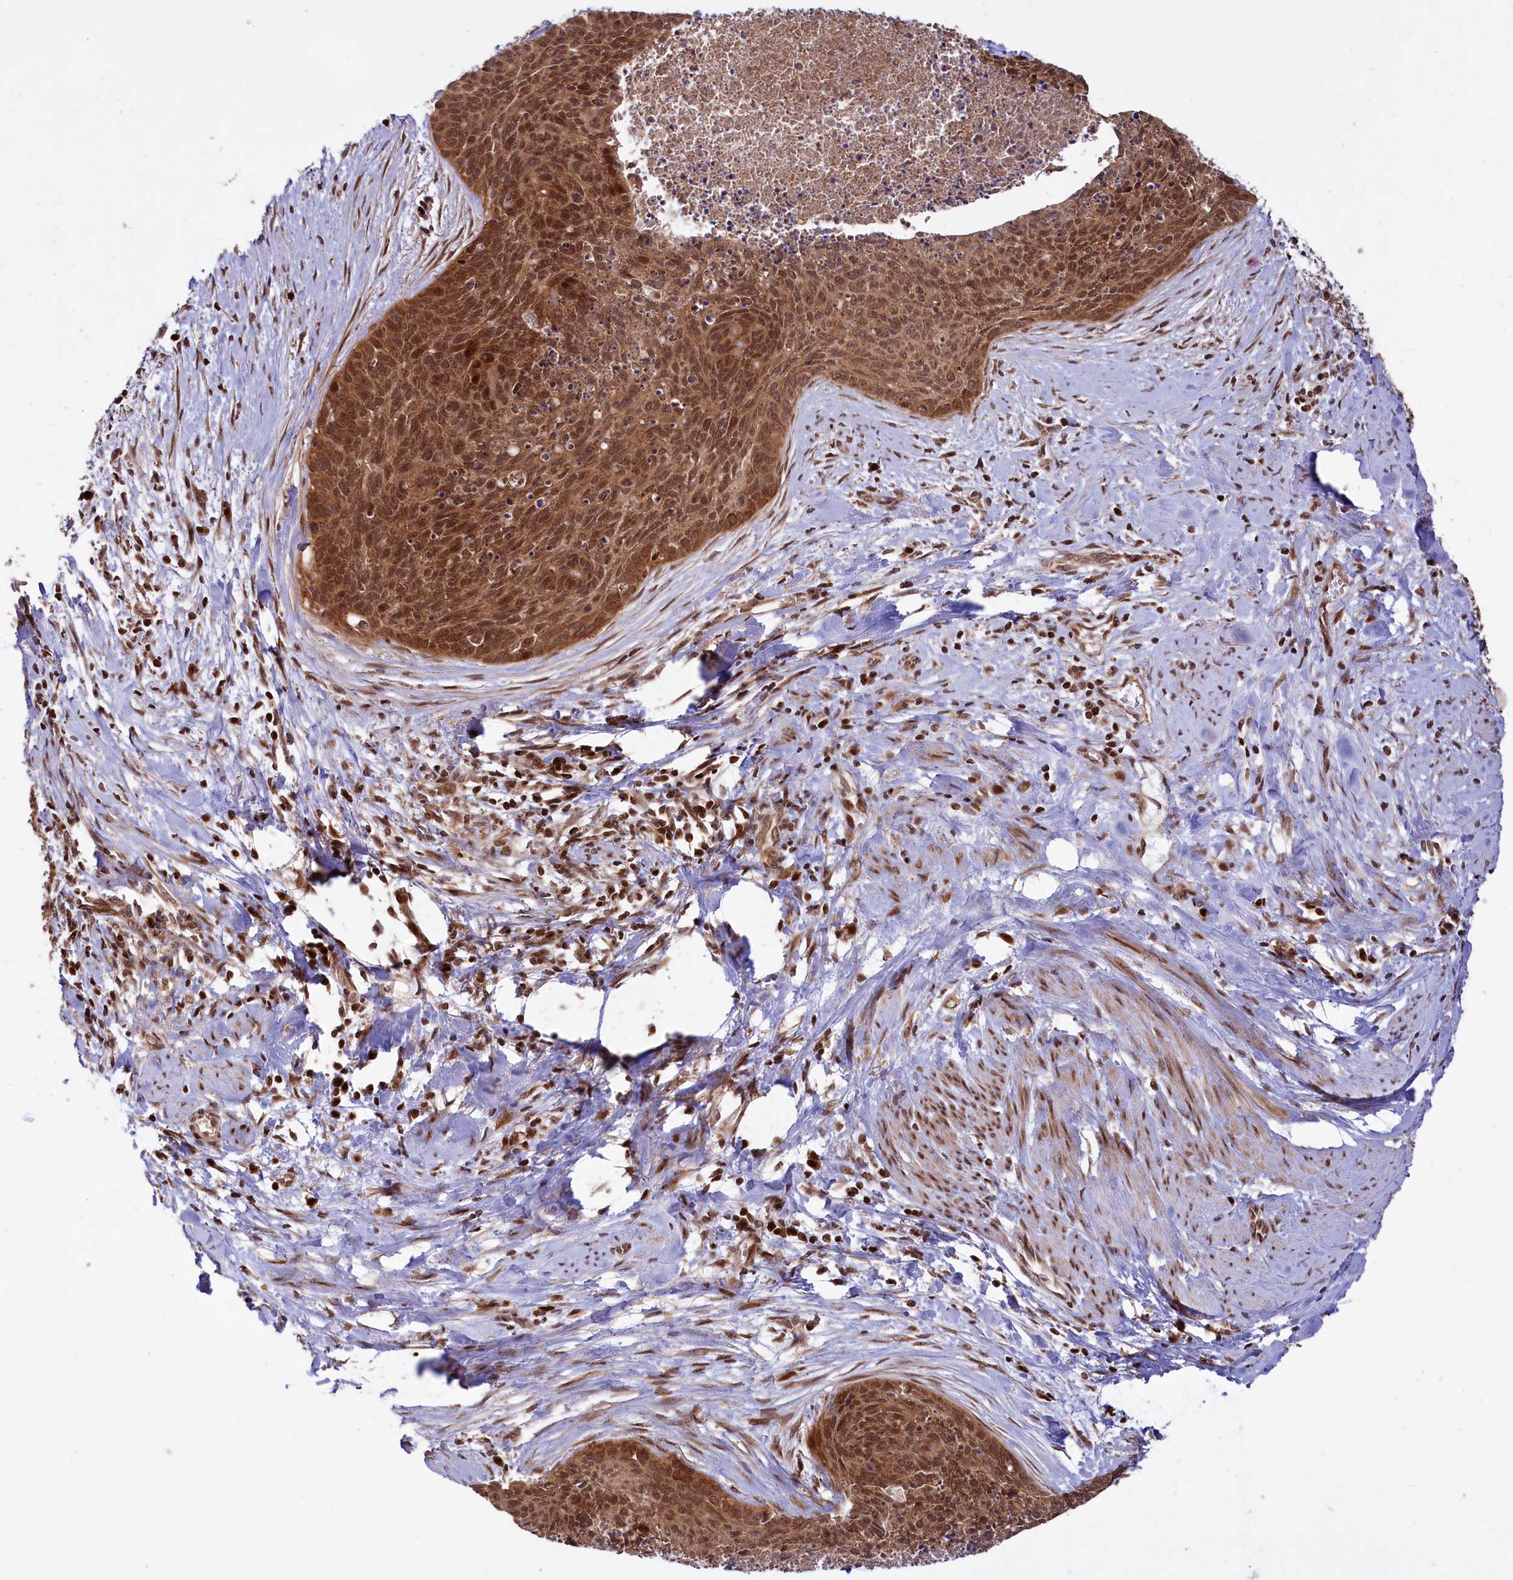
{"staining": {"intensity": "strong", "quantity": ">75%", "location": "cytoplasmic/membranous,nuclear"}, "tissue": "cervical cancer", "cell_type": "Tumor cells", "image_type": "cancer", "snomed": [{"axis": "morphology", "description": "Squamous cell carcinoma, NOS"}, {"axis": "topography", "description": "Cervix"}], "caption": "An immunohistochemistry (IHC) micrograph of neoplastic tissue is shown. Protein staining in brown shows strong cytoplasmic/membranous and nuclear positivity in cervical squamous cell carcinoma within tumor cells.", "gene": "PHC3", "patient": {"sex": "female", "age": 55}}